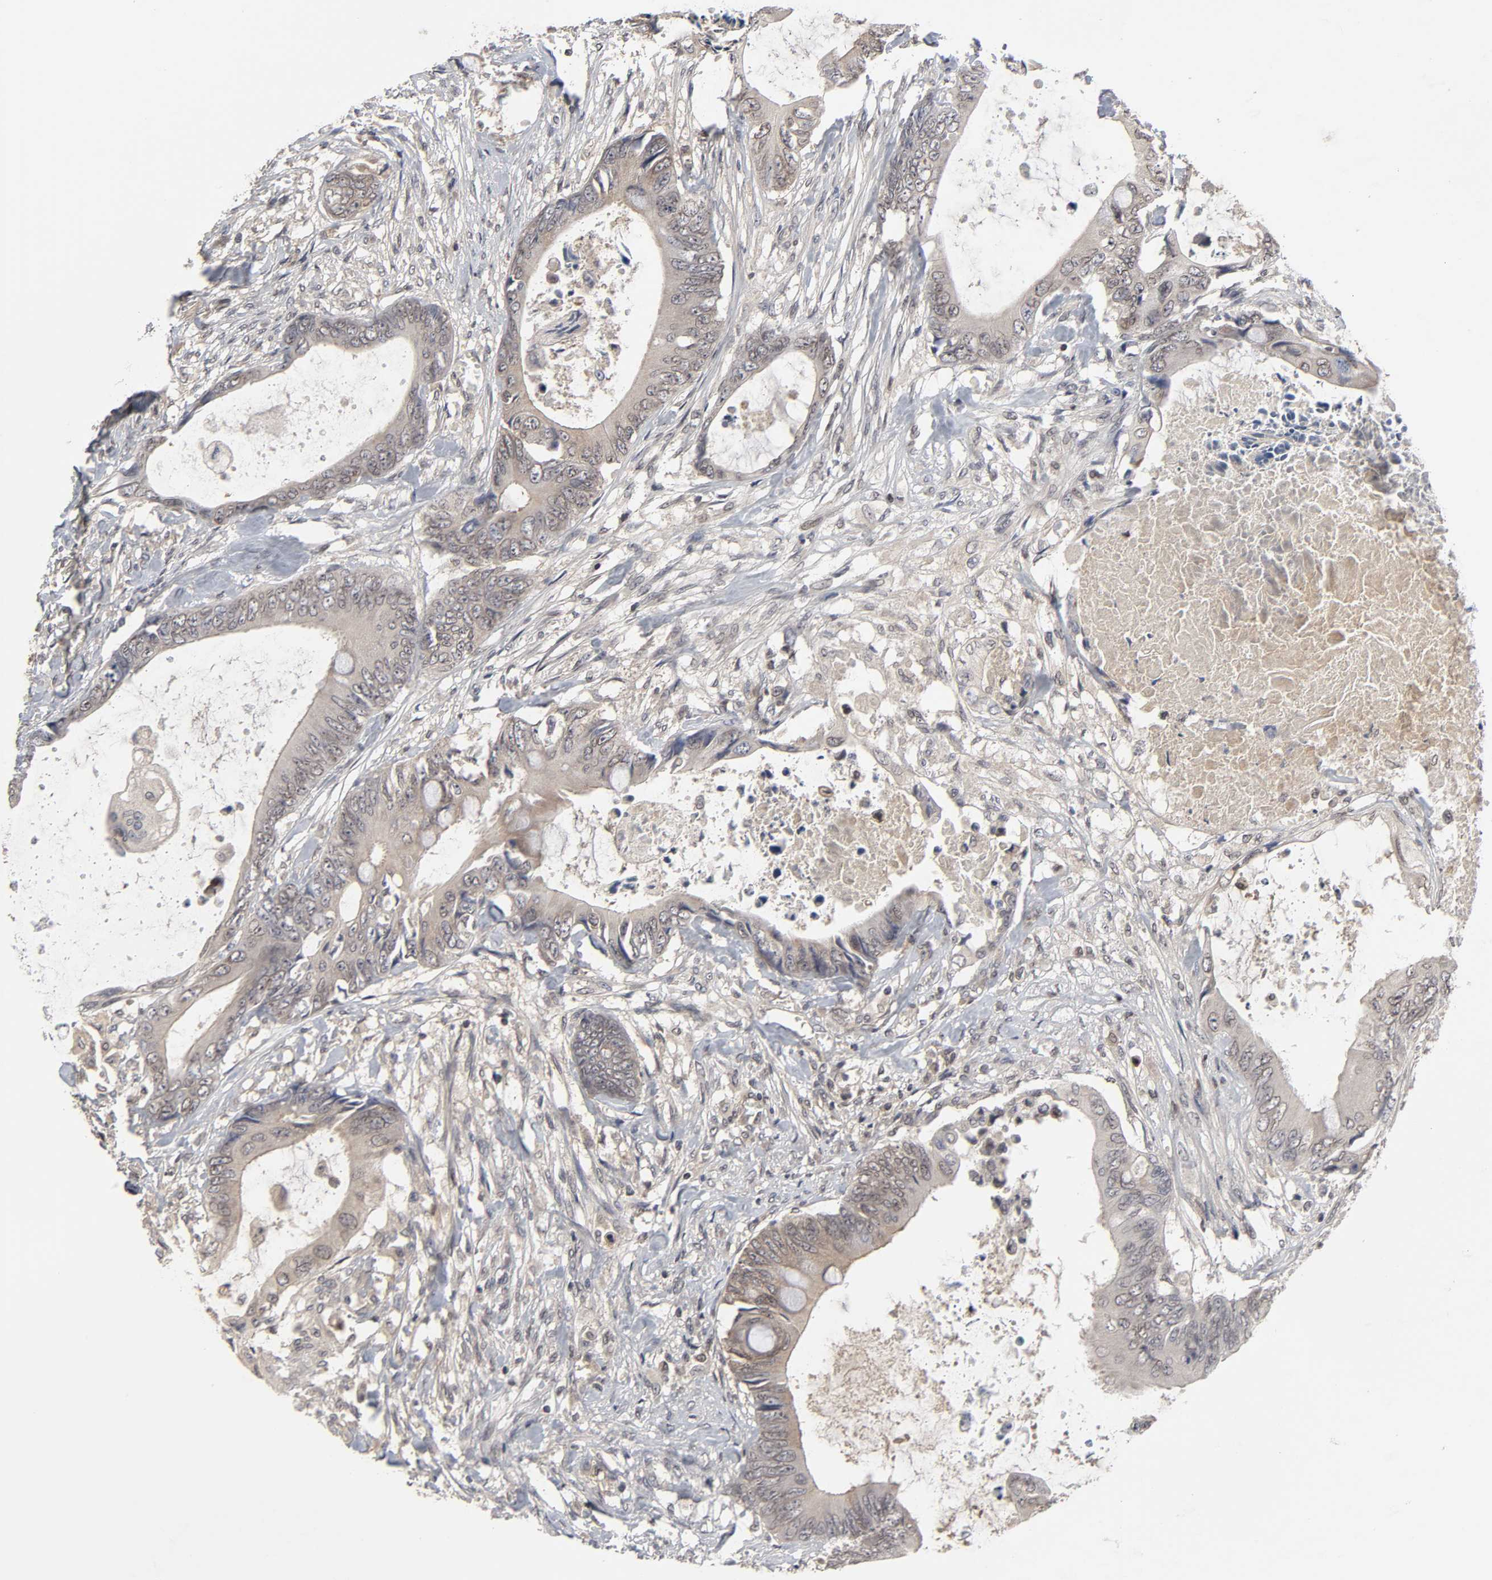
{"staining": {"intensity": "moderate", "quantity": "25%-75%", "location": "cytoplasmic/membranous,nuclear"}, "tissue": "colorectal cancer", "cell_type": "Tumor cells", "image_type": "cancer", "snomed": [{"axis": "morphology", "description": "Normal tissue, NOS"}, {"axis": "morphology", "description": "Adenocarcinoma, NOS"}, {"axis": "topography", "description": "Rectum"}, {"axis": "topography", "description": "Peripheral nerve tissue"}], "caption": "This is an image of immunohistochemistry staining of colorectal cancer (adenocarcinoma), which shows moderate staining in the cytoplasmic/membranous and nuclear of tumor cells.", "gene": "CPN2", "patient": {"sex": "female", "age": 77}}